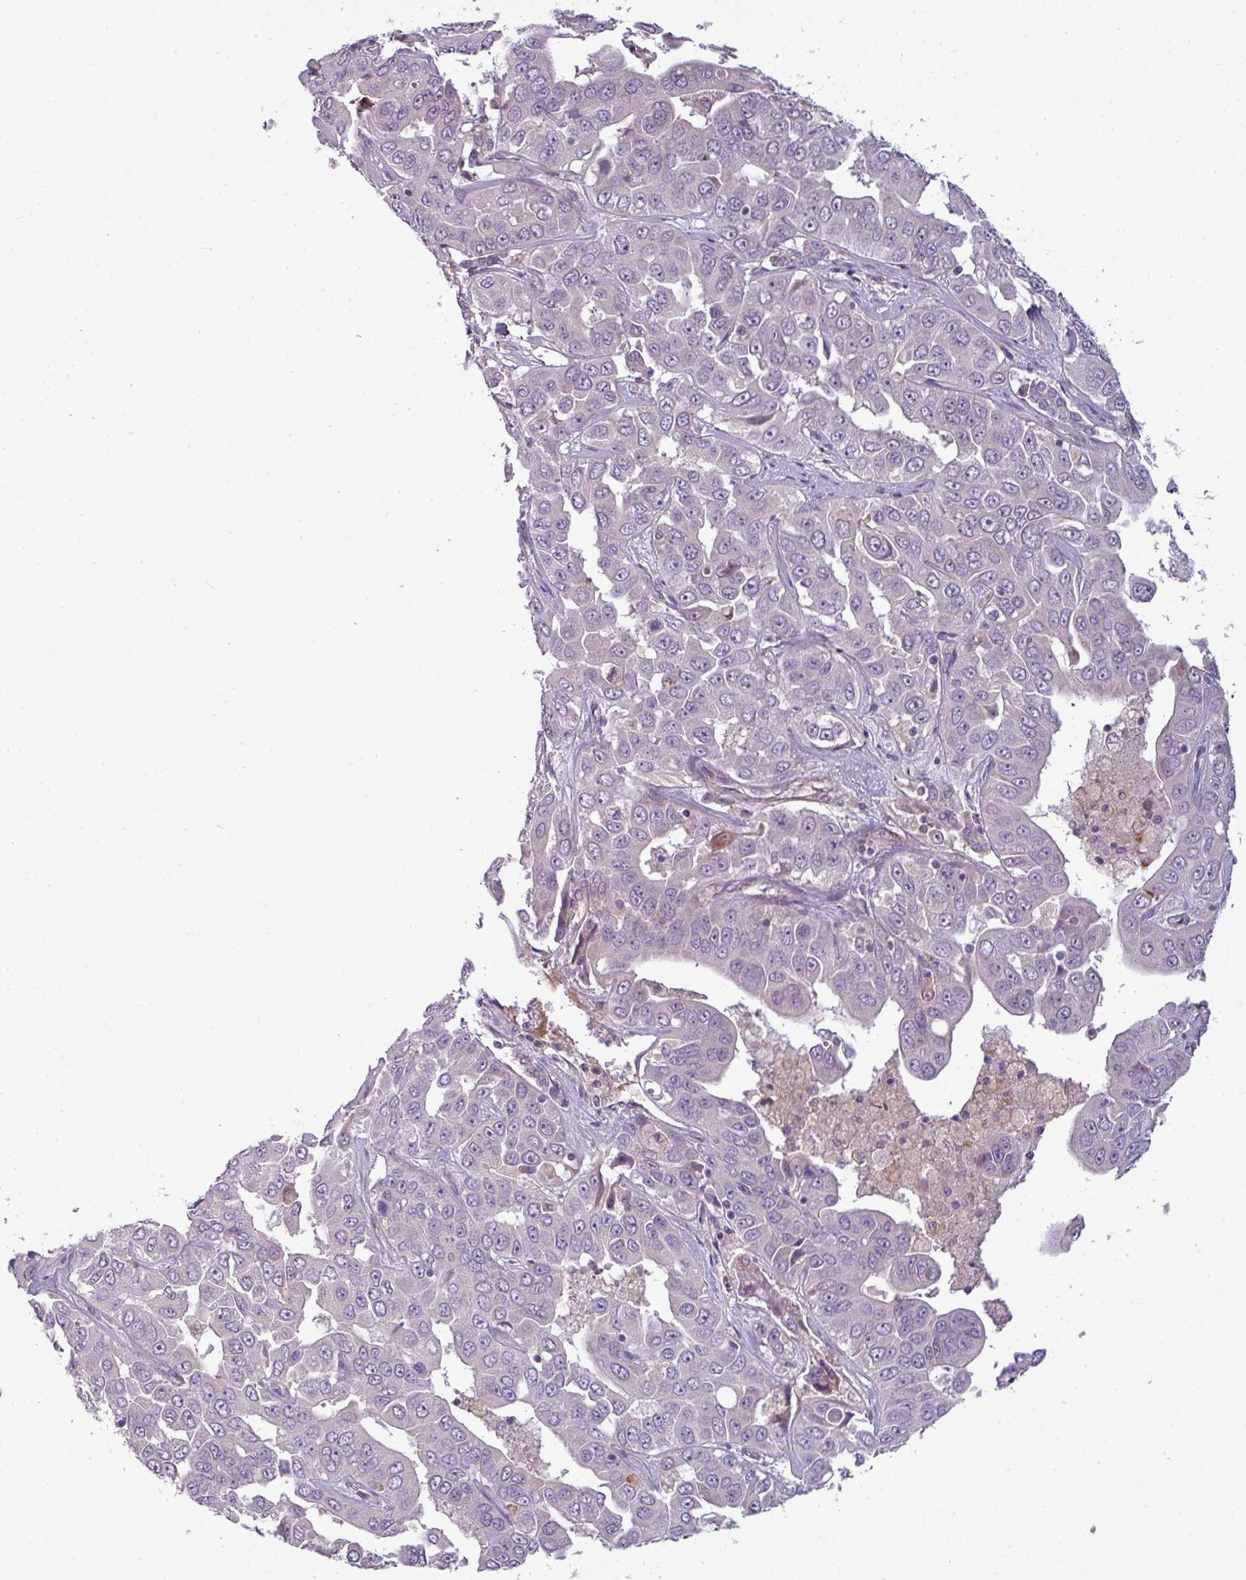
{"staining": {"intensity": "negative", "quantity": "none", "location": "none"}, "tissue": "liver cancer", "cell_type": "Tumor cells", "image_type": "cancer", "snomed": [{"axis": "morphology", "description": "Cholangiocarcinoma"}, {"axis": "topography", "description": "Liver"}], "caption": "Tumor cells are negative for brown protein staining in liver cholangiocarcinoma.", "gene": "ZNF35", "patient": {"sex": "female", "age": 52}}